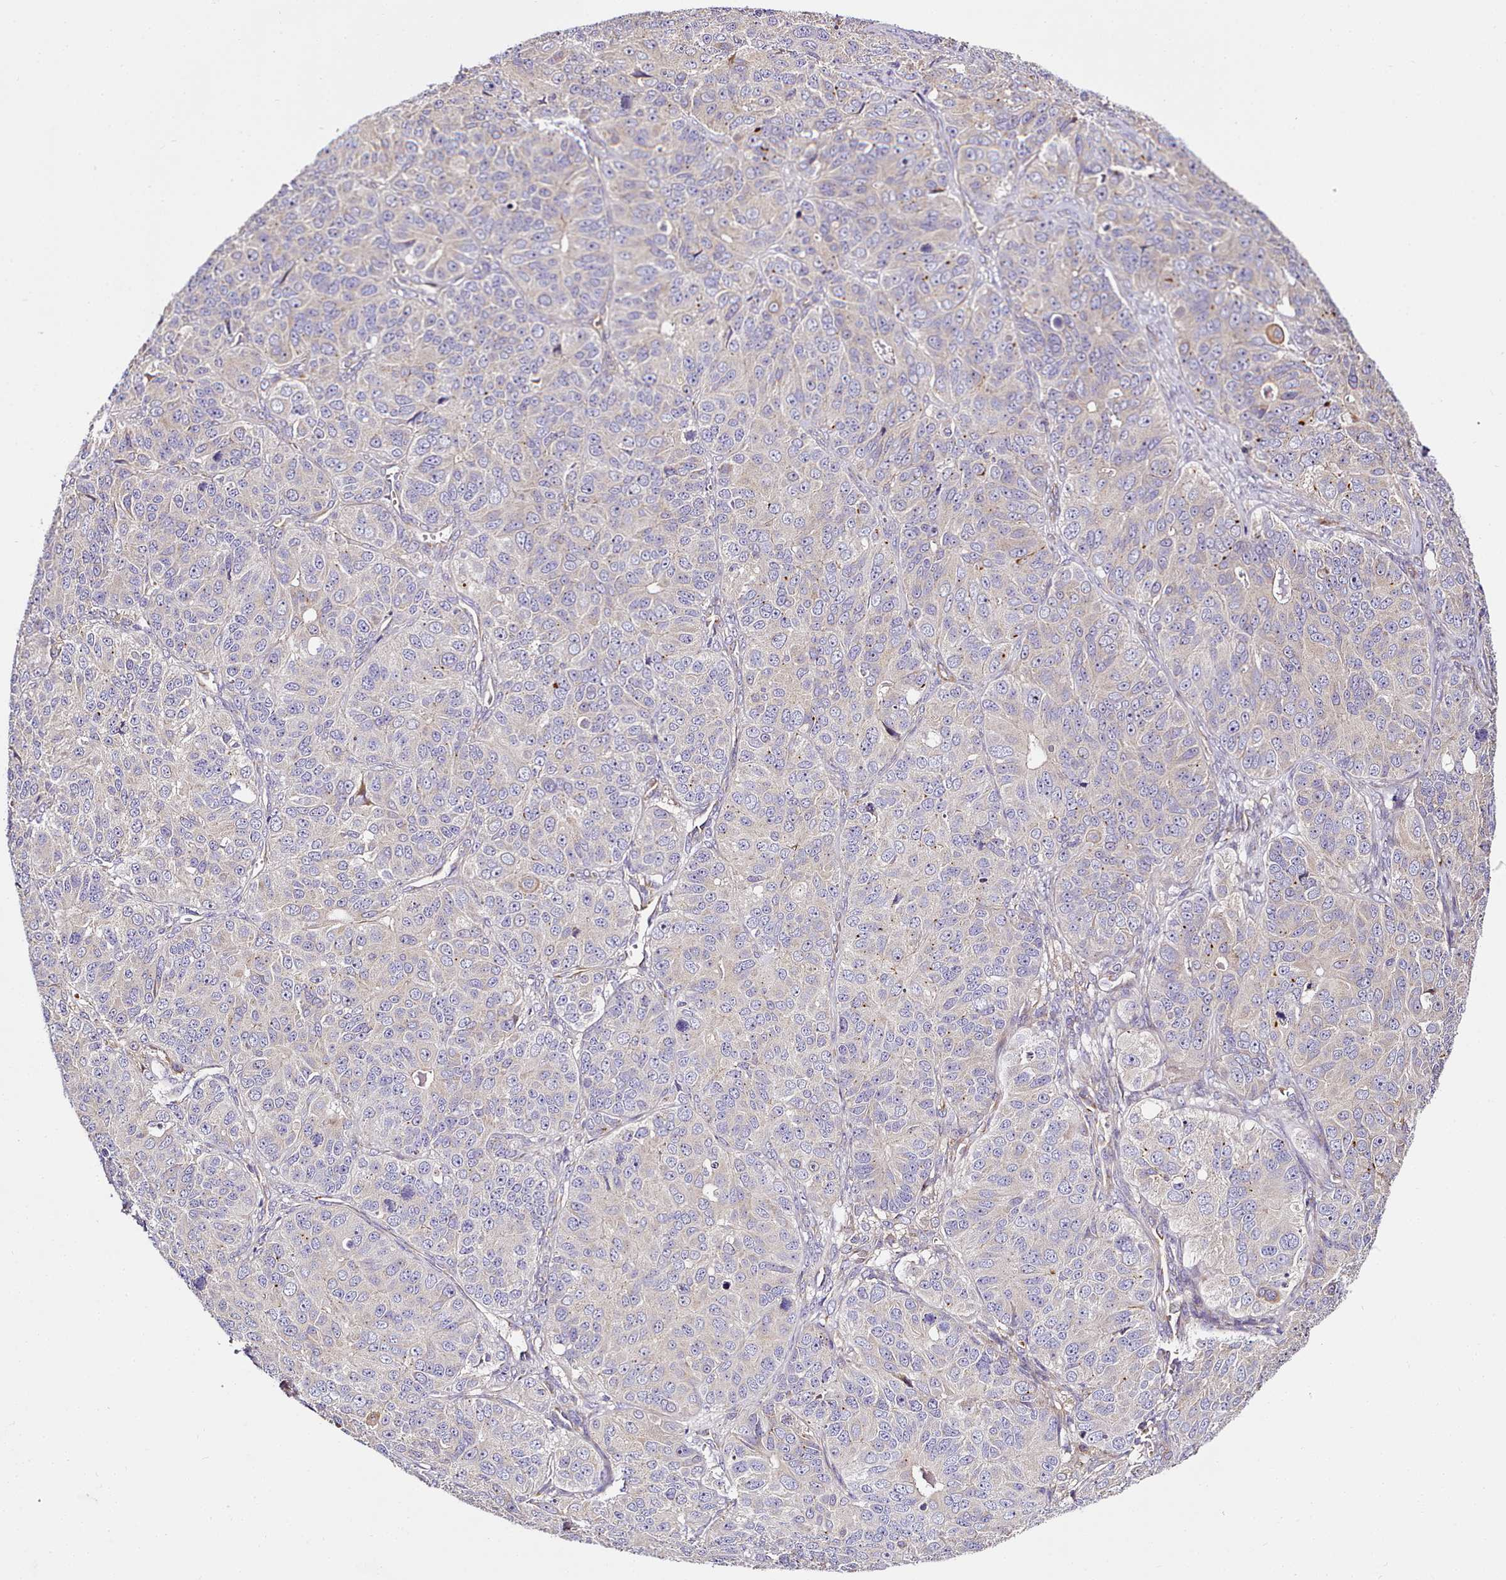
{"staining": {"intensity": "negative", "quantity": "none", "location": "none"}, "tissue": "ovarian cancer", "cell_type": "Tumor cells", "image_type": "cancer", "snomed": [{"axis": "morphology", "description": "Carcinoma, endometroid"}, {"axis": "topography", "description": "Ovary"}], "caption": "This image is of ovarian endometroid carcinoma stained with immunohistochemistry (IHC) to label a protein in brown with the nuclei are counter-stained blue. There is no staining in tumor cells.", "gene": "NBPF1", "patient": {"sex": "female", "age": 51}}